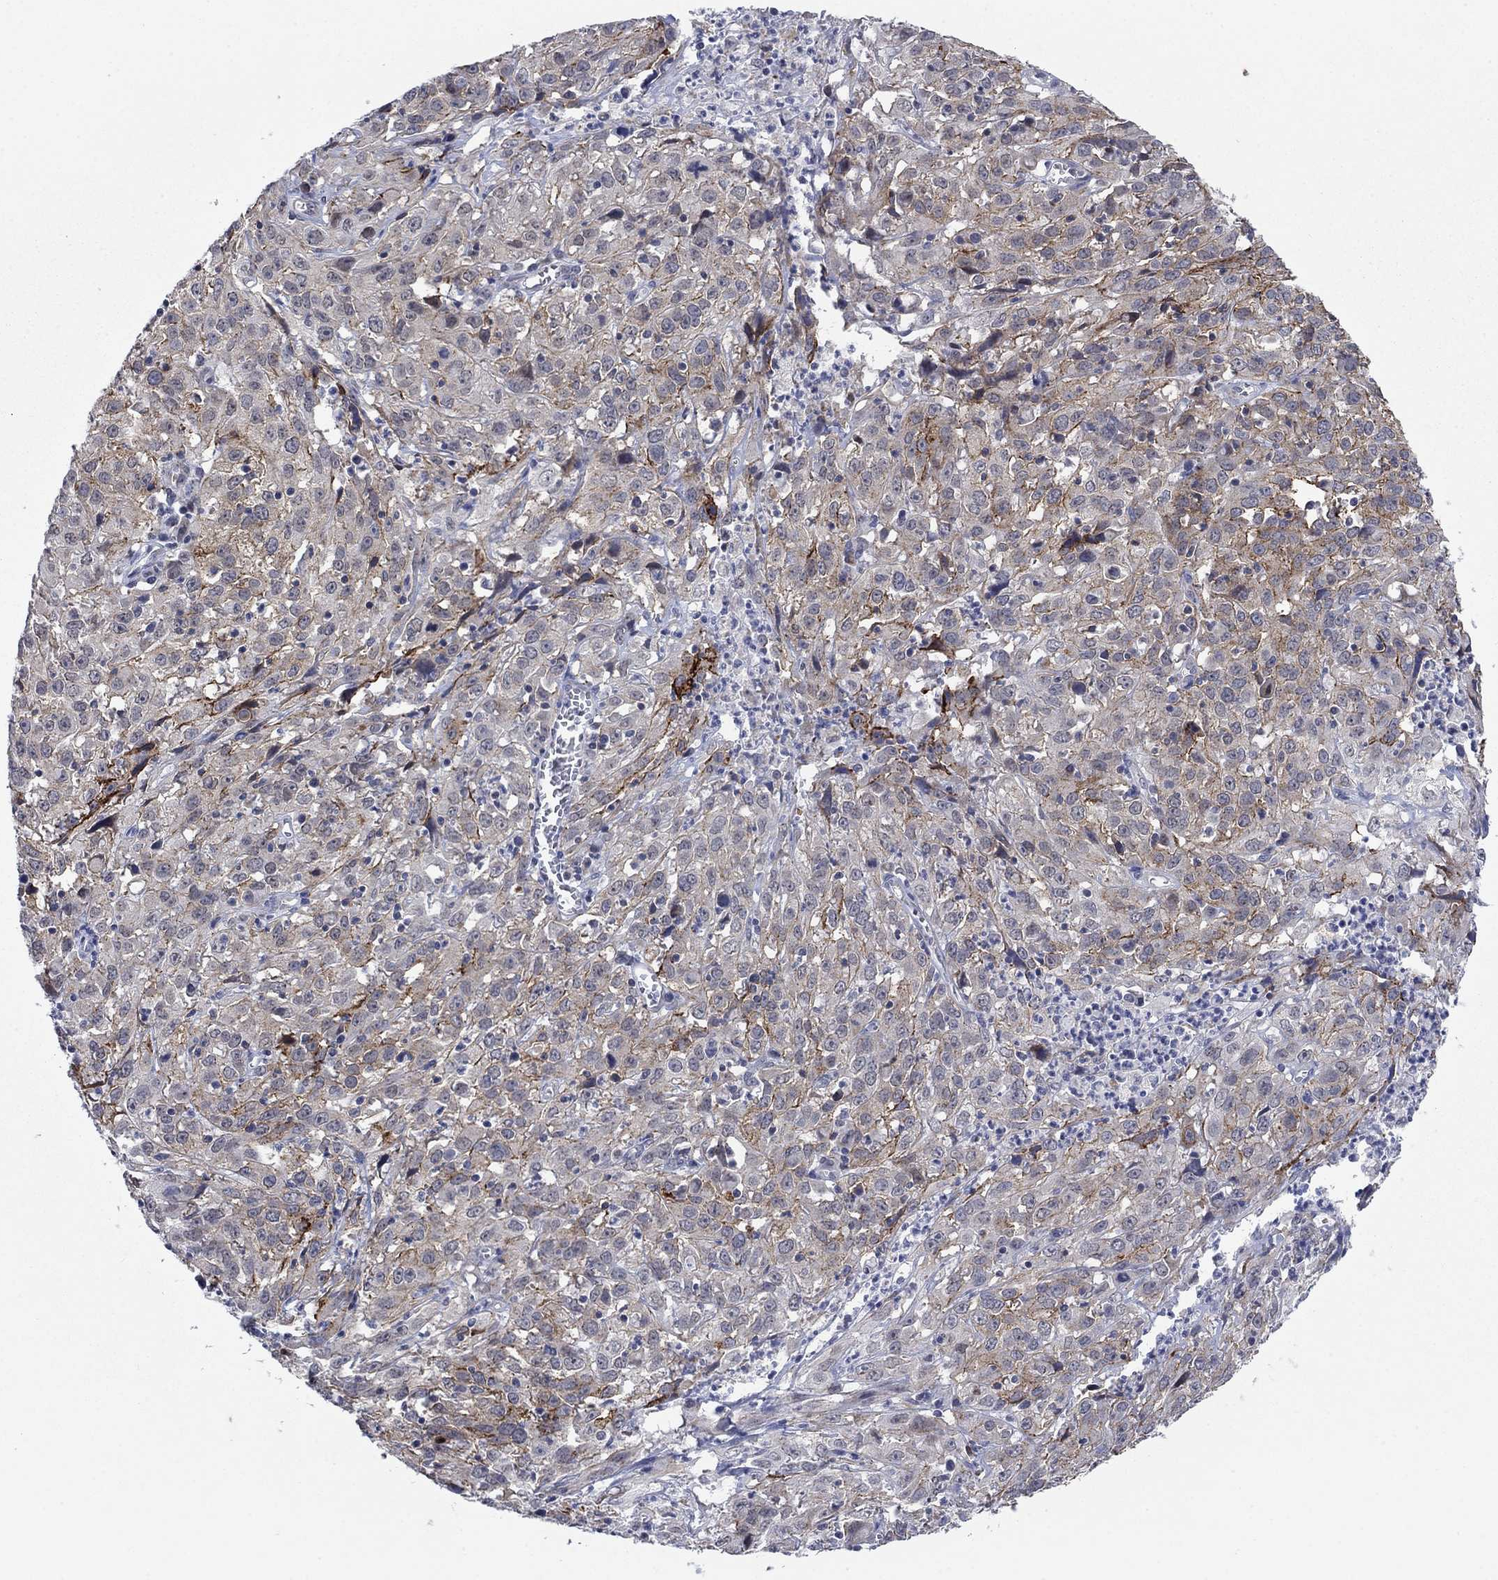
{"staining": {"intensity": "strong", "quantity": "<25%", "location": "cytoplasmic/membranous"}, "tissue": "cervical cancer", "cell_type": "Tumor cells", "image_type": "cancer", "snomed": [{"axis": "morphology", "description": "Squamous cell carcinoma, NOS"}, {"axis": "topography", "description": "Cervix"}], "caption": "Immunohistochemical staining of cervical cancer (squamous cell carcinoma) exhibits strong cytoplasmic/membranous protein staining in about <25% of tumor cells.", "gene": "SDC1", "patient": {"sex": "female", "age": 32}}